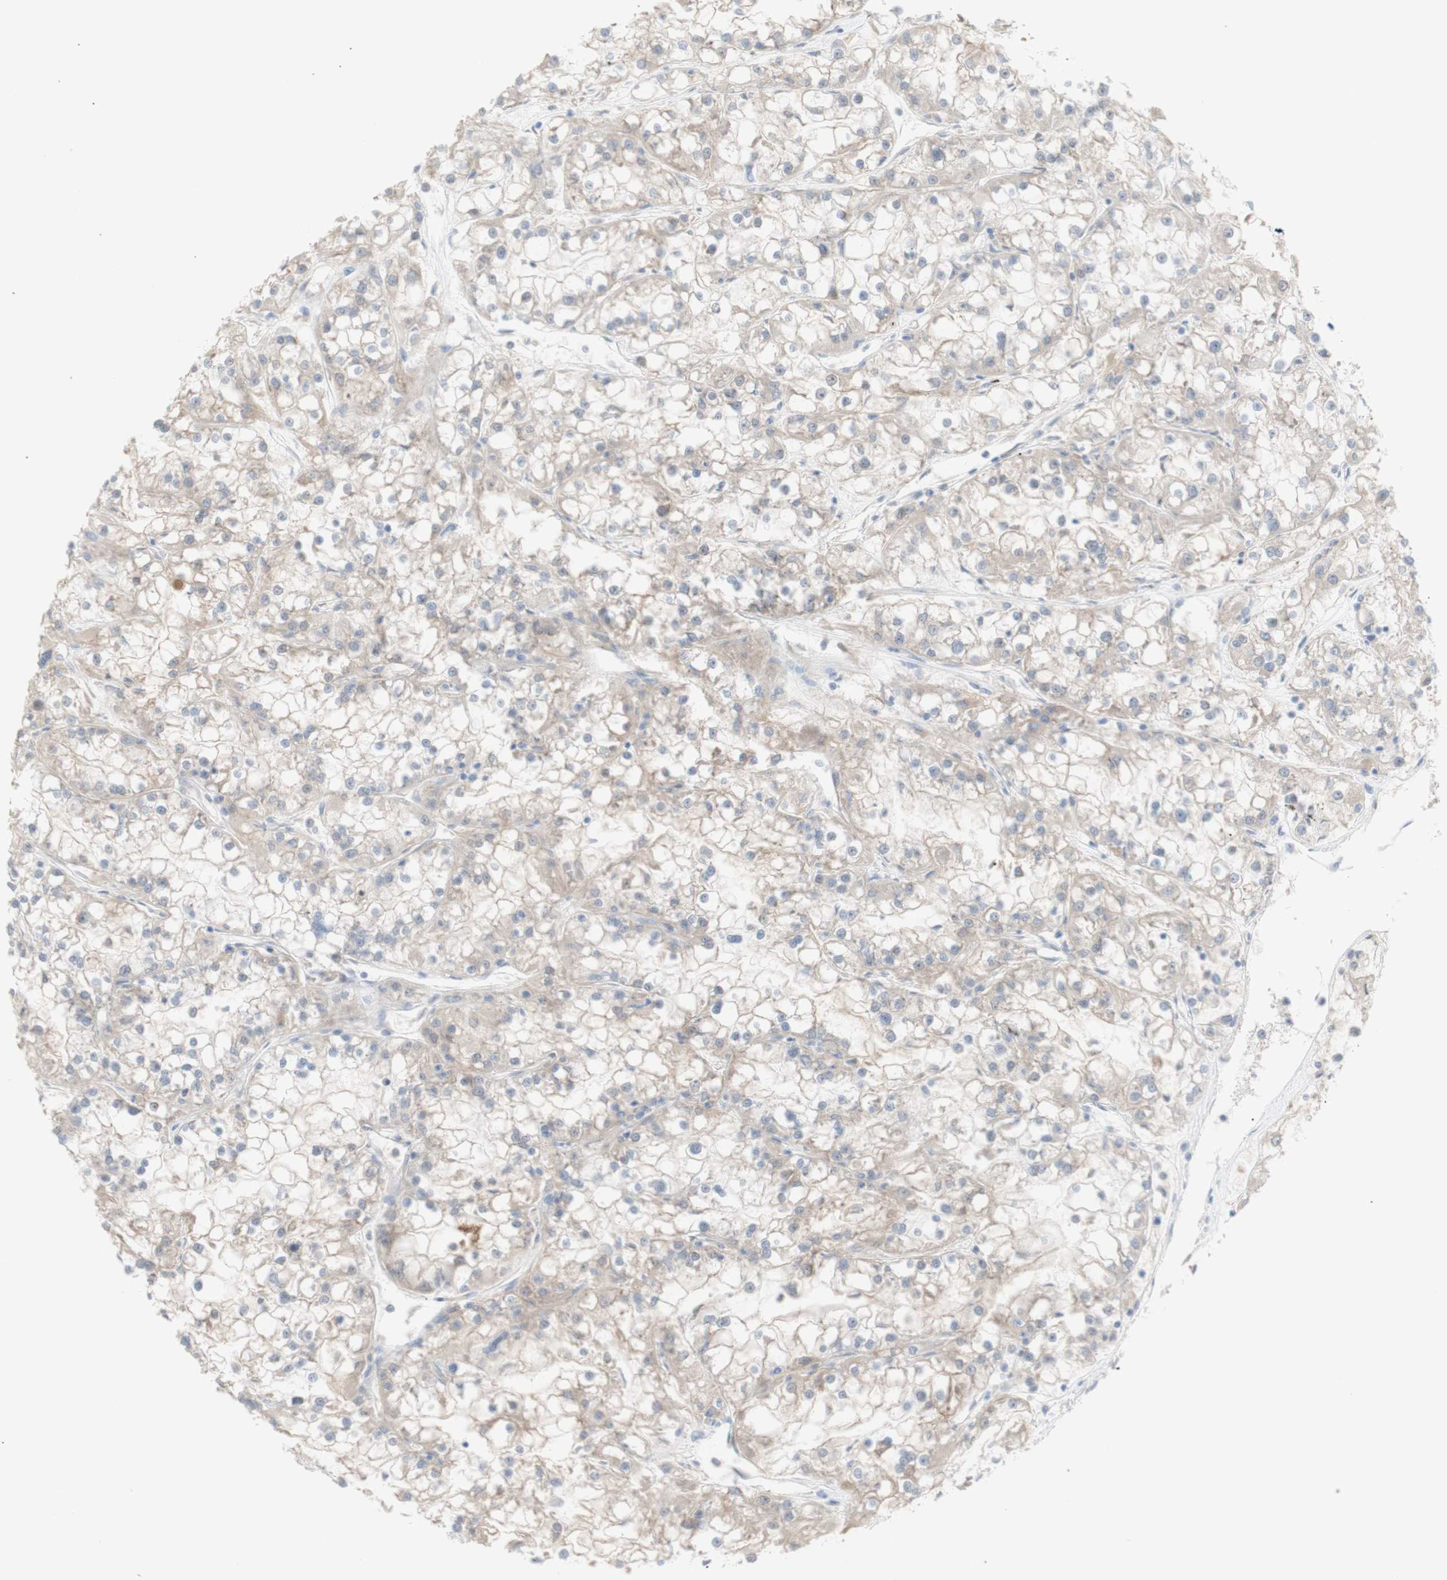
{"staining": {"intensity": "weak", "quantity": ">75%", "location": "cytoplasmic/membranous"}, "tissue": "renal cancer", "cell_type": "Tumor cells", "image_type": "cancer", "snomed": [{"axis": "morphology", "description": "Adenocarcinoma, NOS"}, {"axis": "topography", "description": "Kidney"}], "caption": "This is a micrograph of immunohistochemistry (IHC) staining of renal cancer (adenocarcinoma), which shows weak expression in the cytoplasmic/membranous of tumor cells.", "gene": "PRMT5", "patient": {"sex": "female", "age": 52}}